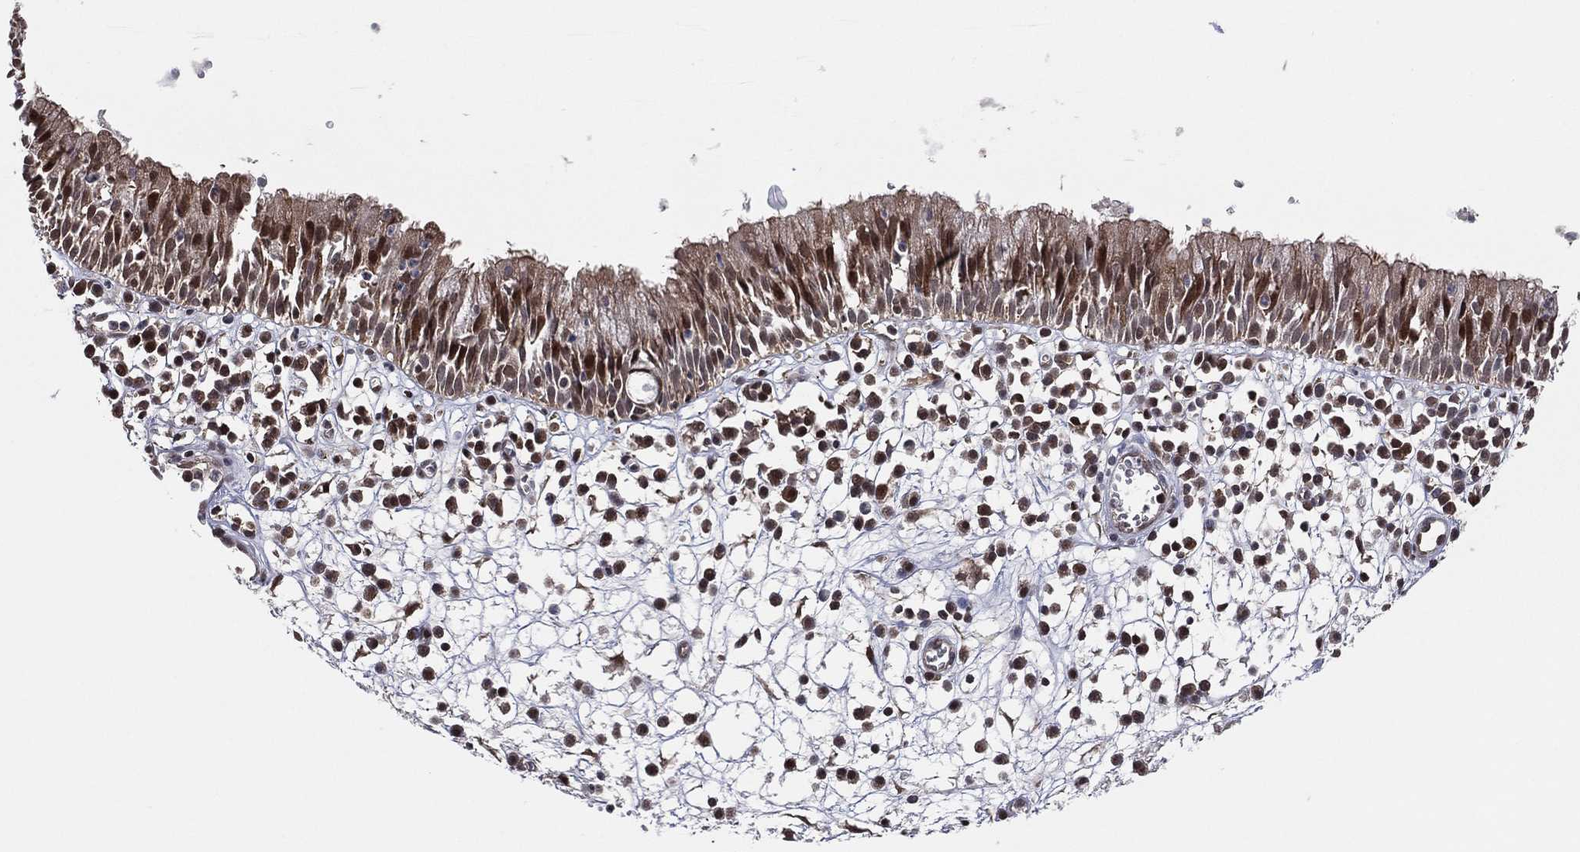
{"staining": {"intensity": "moderate", "quantity": "25%-75%", "location": "cytoplasmic/membranous,nuclear"}, "tissue": "nasopharynx", "cell_type": "Respiratory epithelial cells", "image_type": "normal", "snomed": [{"axis": "morphology", "description": "Normal tissue, NOS"}, {"axis": "topography", "description": "Nasopharynx"}], "caption": "Respiratory epithelial cells display medium levels of moderate cytoplasmic/membranous,nuclear expression in about 25%-75% of cells in unremarkable nasopharynx. (DAB = brown stain, brightfield microscopy at high magnification).", "gene": "ICOSLG", "patient": {"sex": "female", "age": 77}}